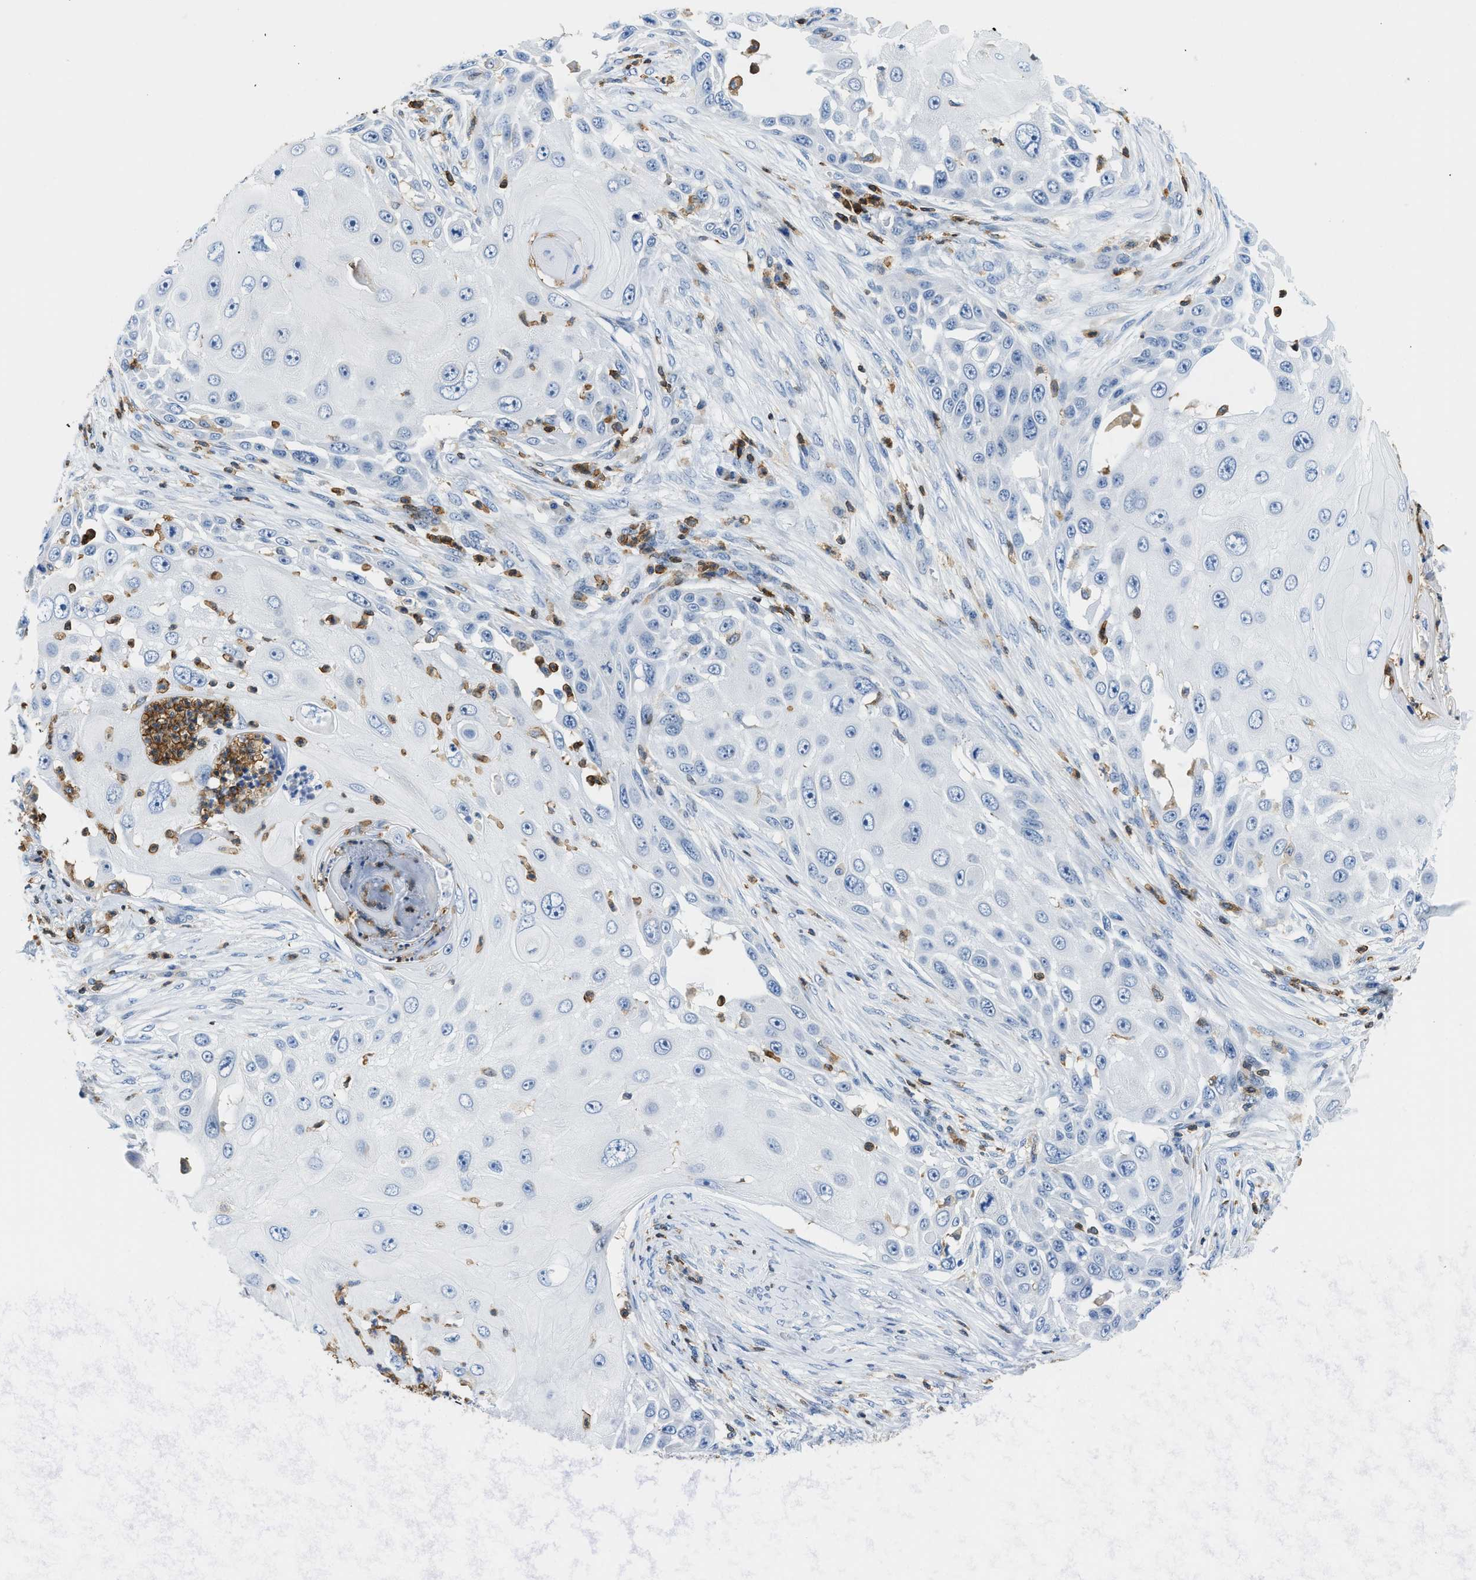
{"staining": {"intensity": "negative", "quantity": "none", "location": "none"}, "tissue": "skin cancer", "cell_type": "Tumor cells", "image_type": "cancer", "snomed": [{"axis": "morphology", "description": "Squamous cell carcinoma, NOS"}, {"axis": "topography", "description": "Skin"}], "caption": "Micrograph shows no protein expression in tumor cells of skin squamous cell carcinoma tissue.", "gene": "FAM151A", "patient": {"sex": "female", "age": 44}}